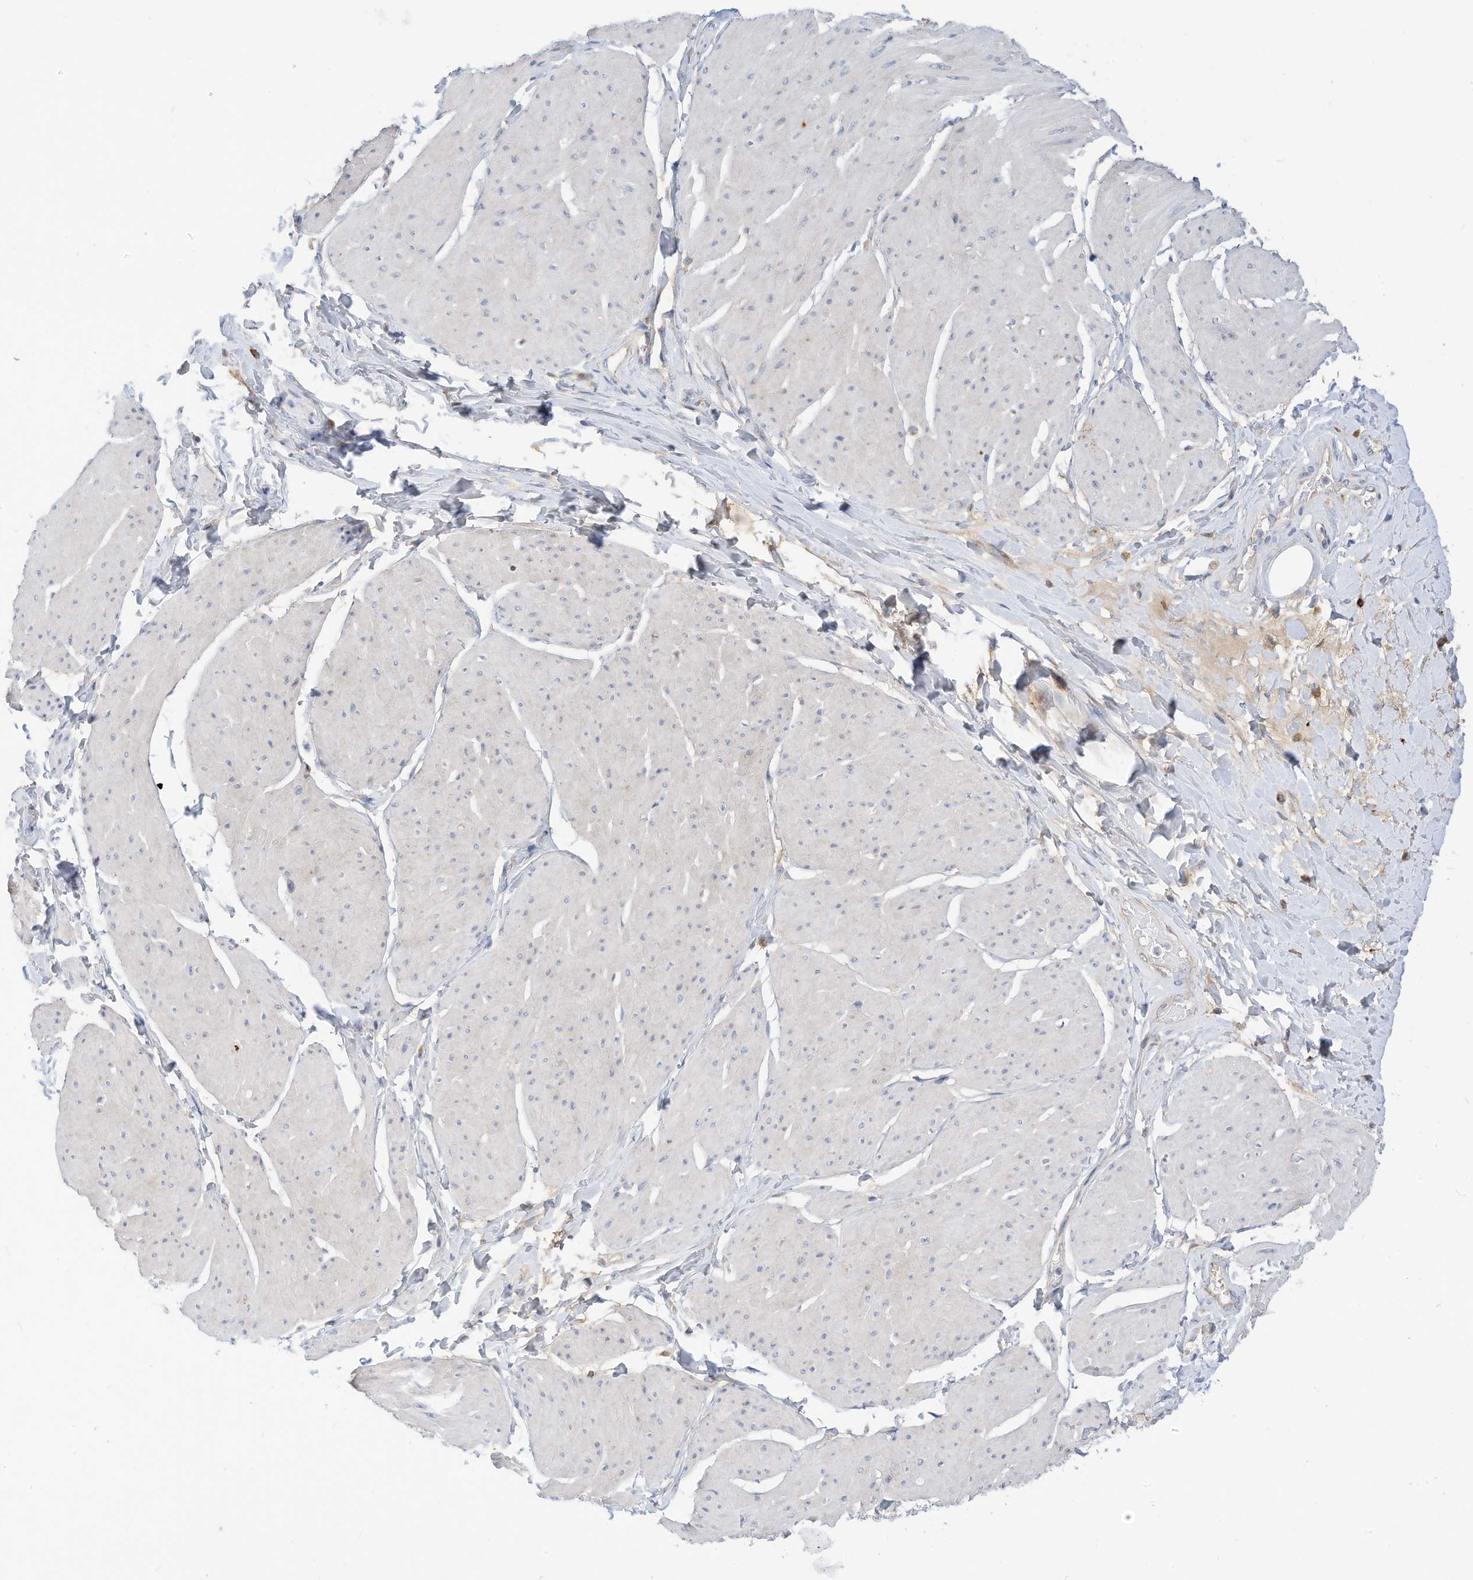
{"staining": {"intensity": "negative", "quantity": "none", "location": "none"}, "tissue": "smooth muscle", "cell_type": "Smooth muscle cells", "image_type": "normal", "snomed": [{"axis": "morphology", "description": "Urothelial carcinoma, High grade"}, {"axis": "topography", "description": "Urinary bladder"}], "caption": "High power microscopy photomicrograph of an immunohistochemistry (IHC) micrograph of benign smooth muscle, revealing no significant expression in smooth muscle cells.", "gene": "RHOH", "patient": {"sex": "male", "age": 46}}